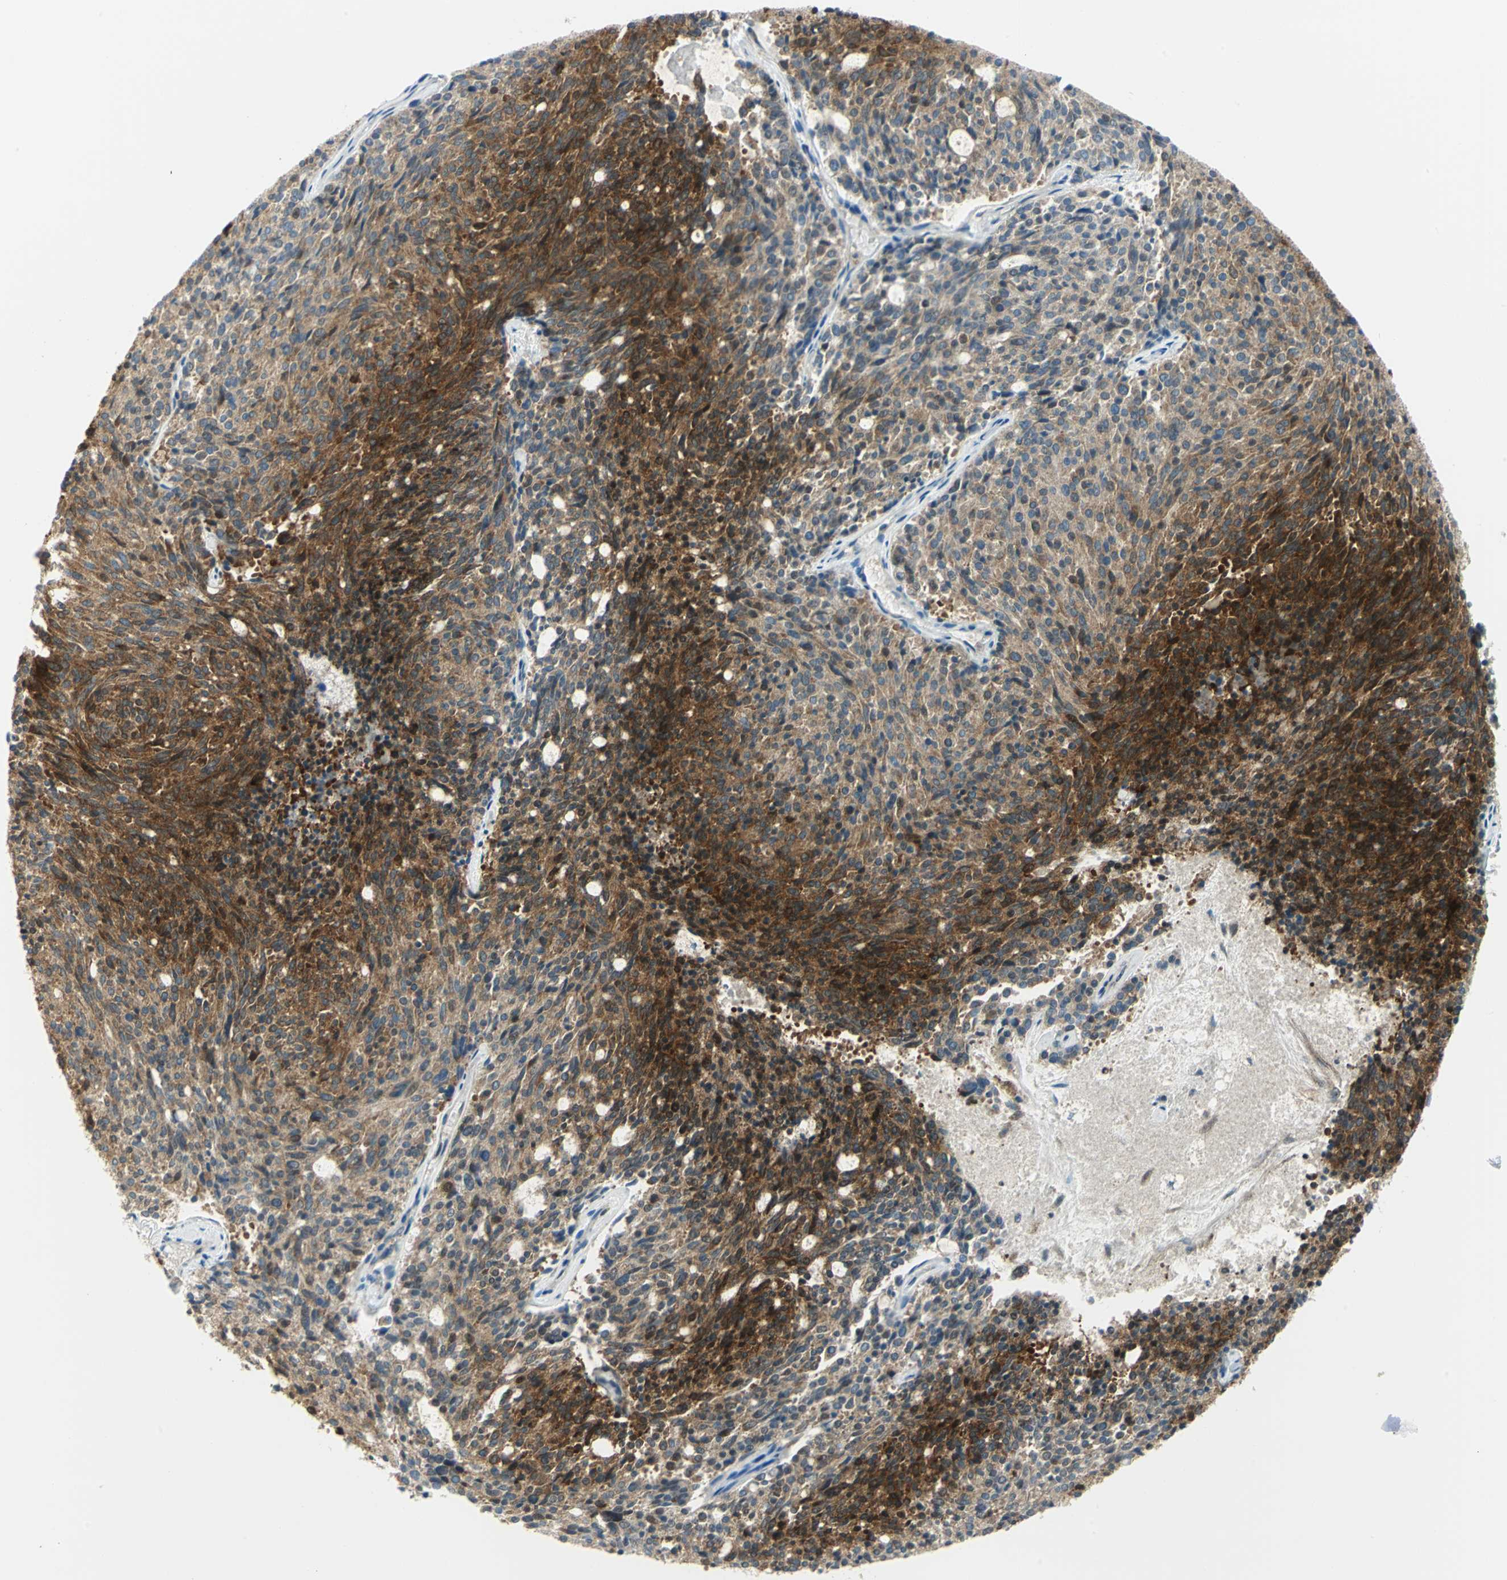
{"staining": {"intensity": "strong", "quantity": "25%-75%", "location": "cytoplasmic/membranous"}, "tissue": "carcinoid", "cell_type": "Tumor cells", "image_type": "cancer", "snomed": [{"axis": "morphology", "description": "Carcinoid, malignant, NOS"}, {"axis": "topography", "description": "Pancreas"}], "caption": "Brown immunohistochemical staining in malignant carcinoid exhibits strong cytoplasmic/membranous staining in approximately 25%-75% of tumor cells.", "gene": "ALDOA", "patient": {"sex": "female", "age": 54}}